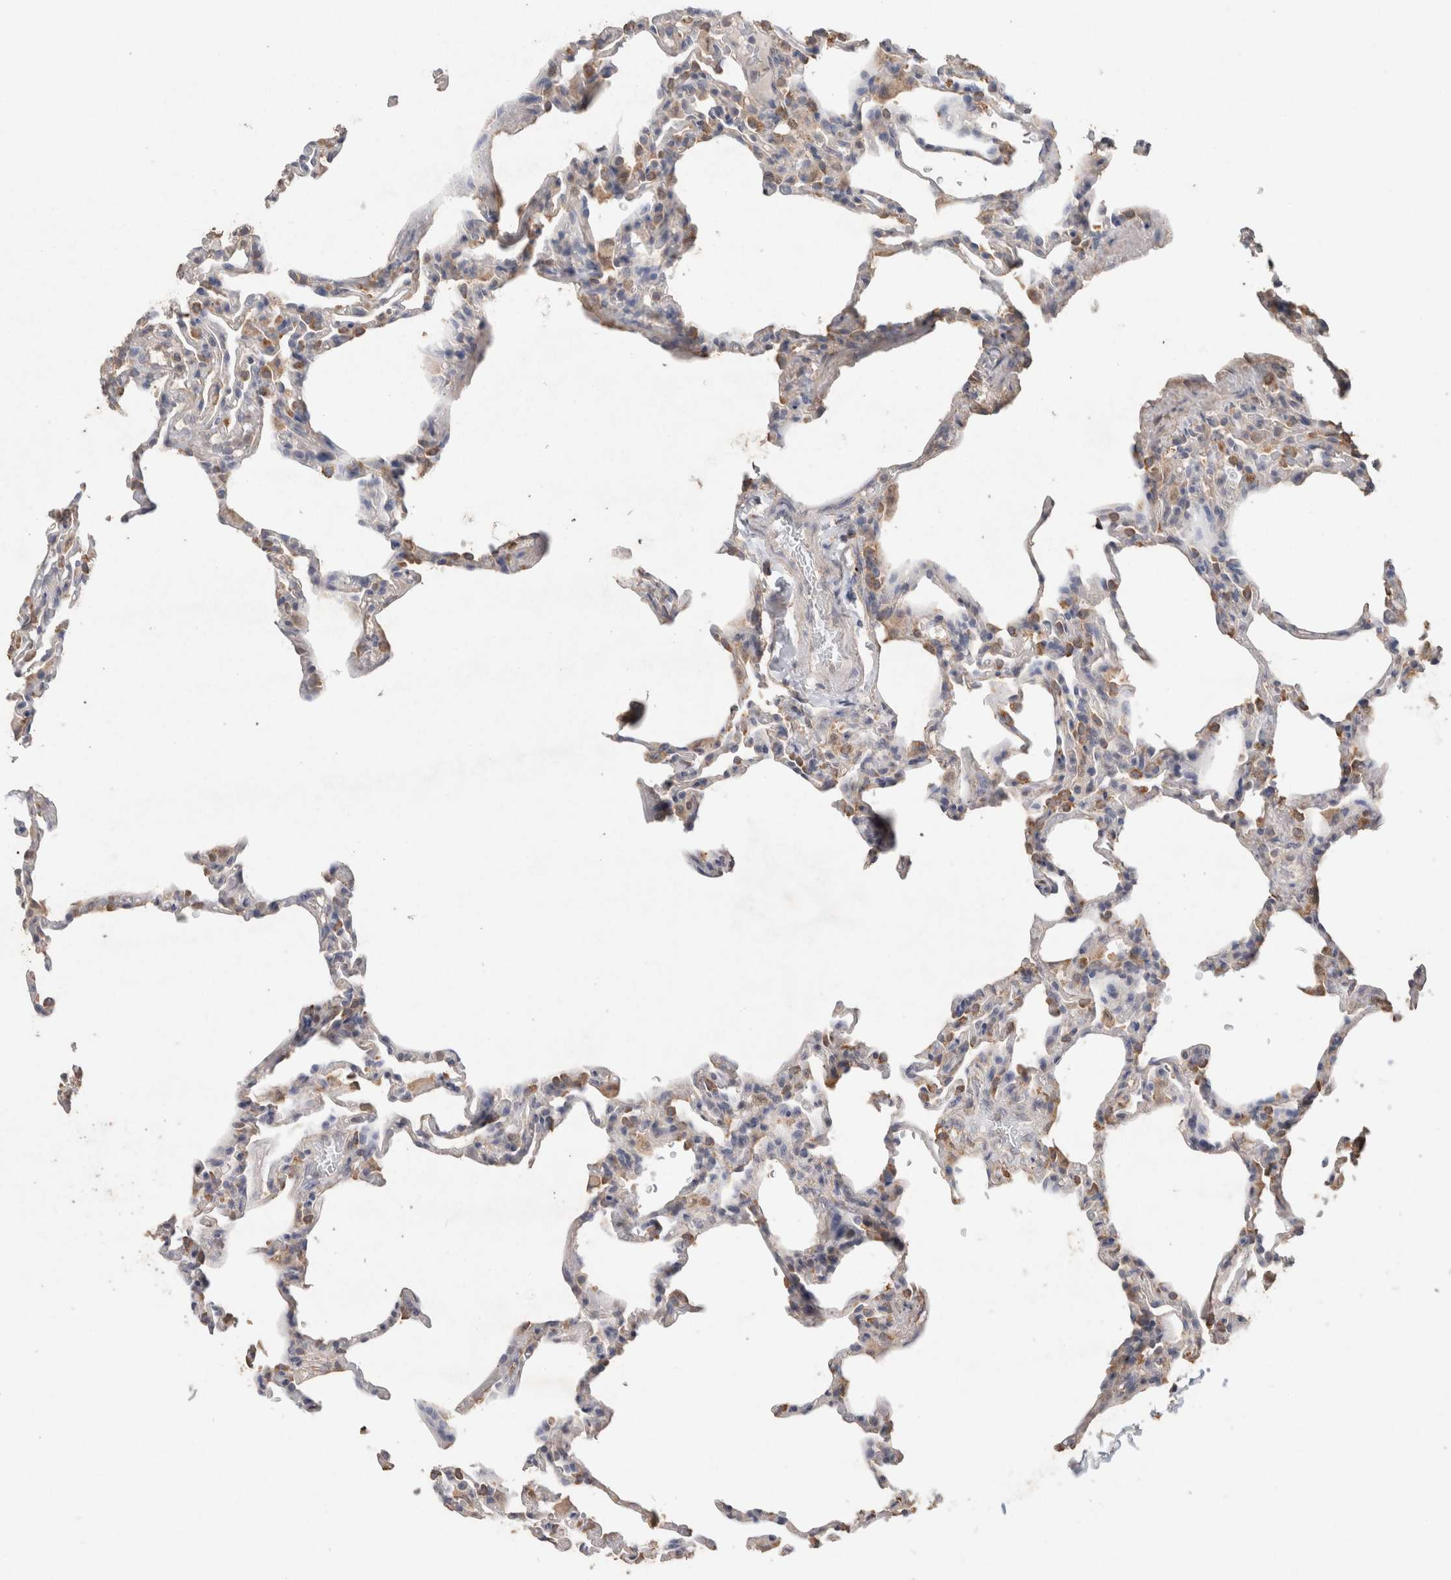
{"staining": {"intensity": "moderate", "quantity": "<25%", "location": "cytoplasmic/membranous"}, "tissue": "lung", "cell_type": "Alveolar cells", "image_type": "normal", "snomed": [{"axis": "morphology", "description": "Normal tissue, NOS"}, {"axis": "topography", "description": "Lung"}], "caption": "This is a photomicrograph of immunohistochemistry staining of normal lung, which shows moderate positivity in the cytoplasmic/membranous of alveolar cells.", "gene": "RAB14", "patient": {"sex": "male", "age": 20}}